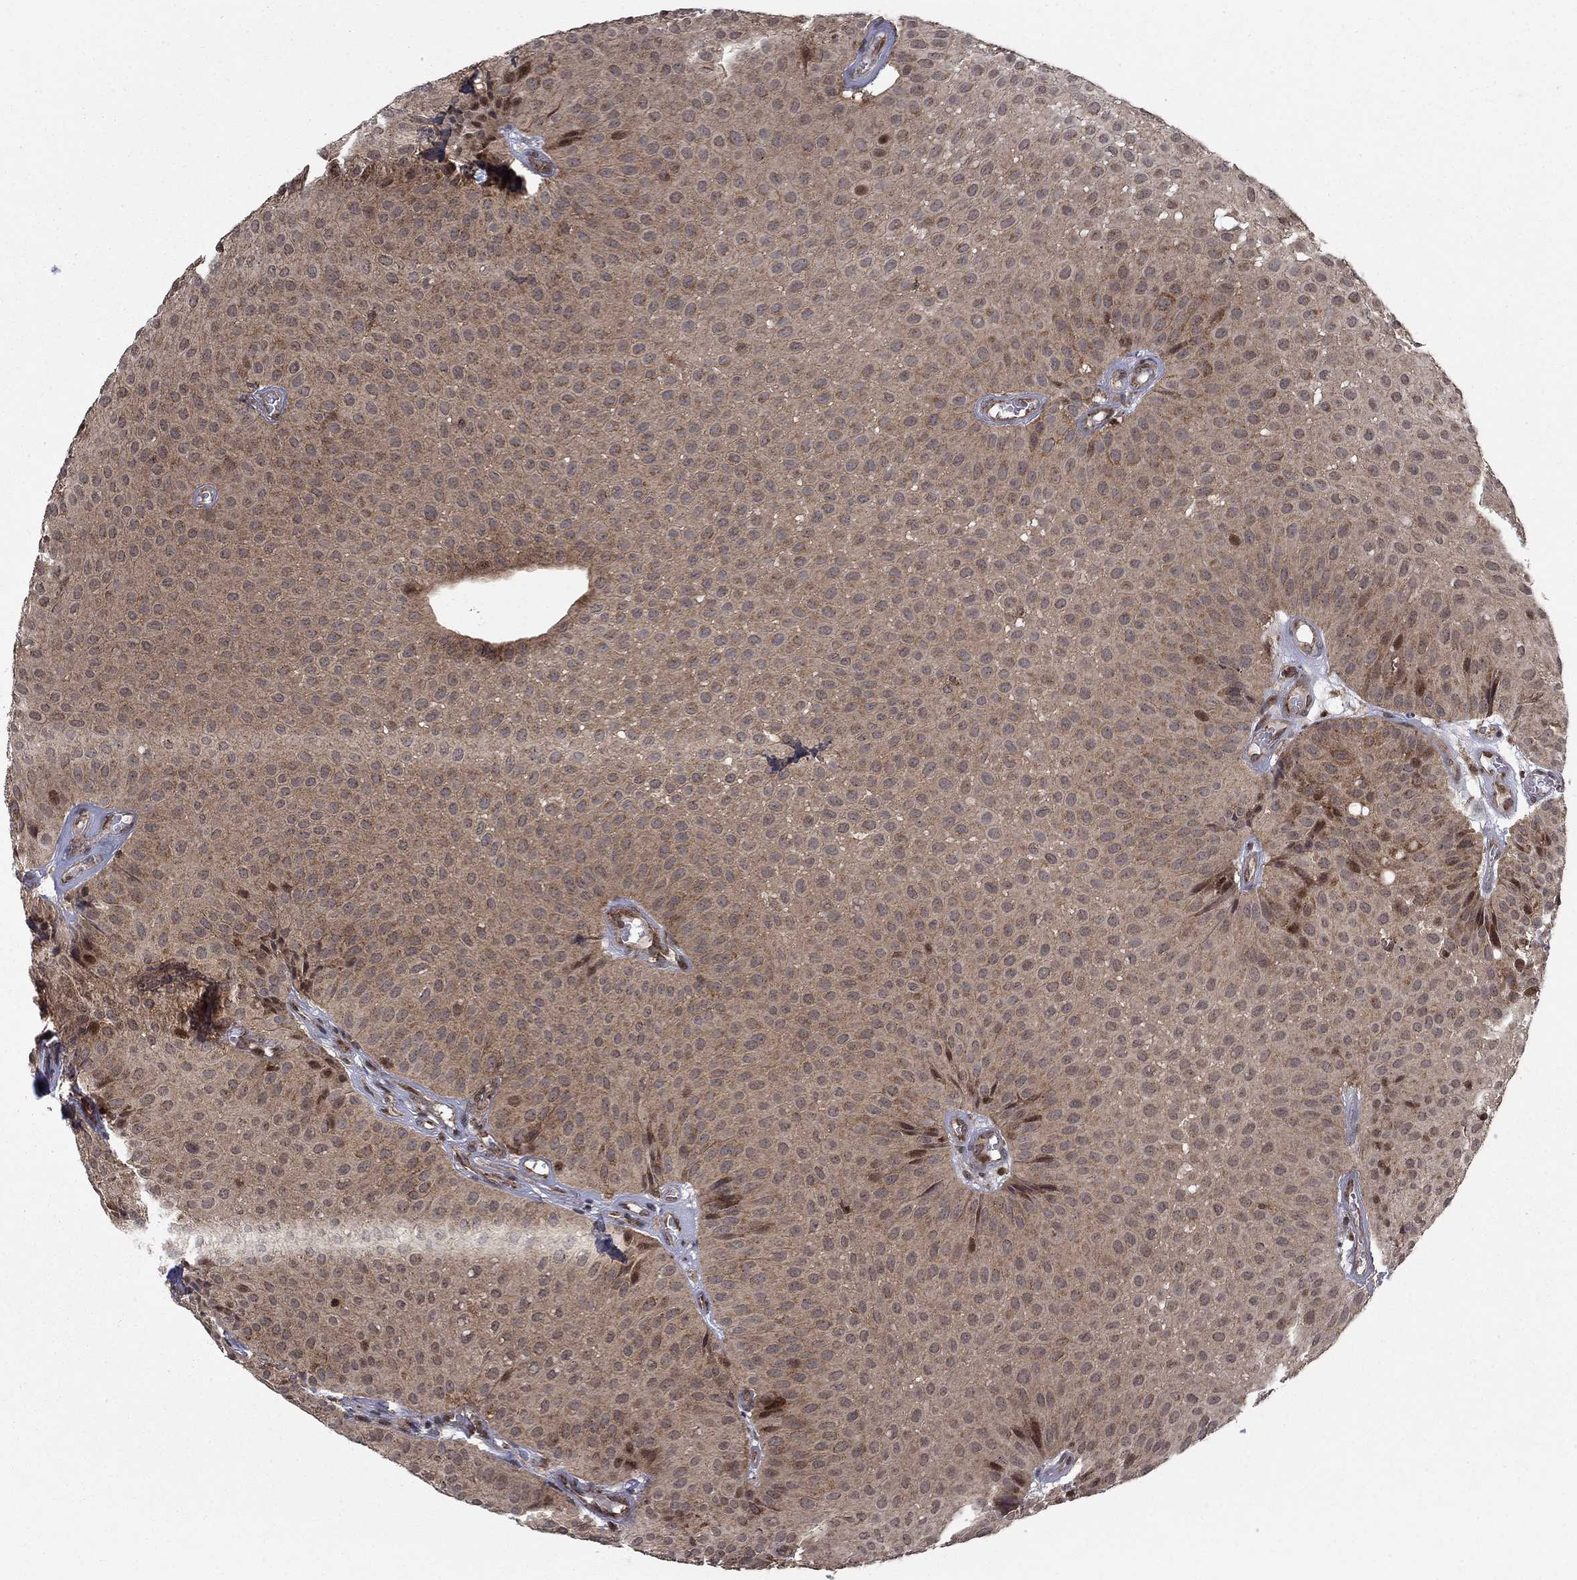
{"staining": {"intensity": "moderate", "quantity": ">75%", "location": "cytoplasmic/membranous"}, "tissue": "urothelial cancer", "cell_type": "Tumor cells", "image_type": "cancer", "snomed": [{"axis": "morphology", "description": "Urothelial carcinoma, Low grade"}, {"axis": "topography", "description": "Urinary bladder"}], "caption": "This photomicrograph displays immunohistochemistry (IHC) staining of urothelial cancer, with medium moderate cytoplasmic/membranous expression in about >75% of tumor cells.", "gene": "IFI35", "patient": {"sex": "male", "age": 64}}